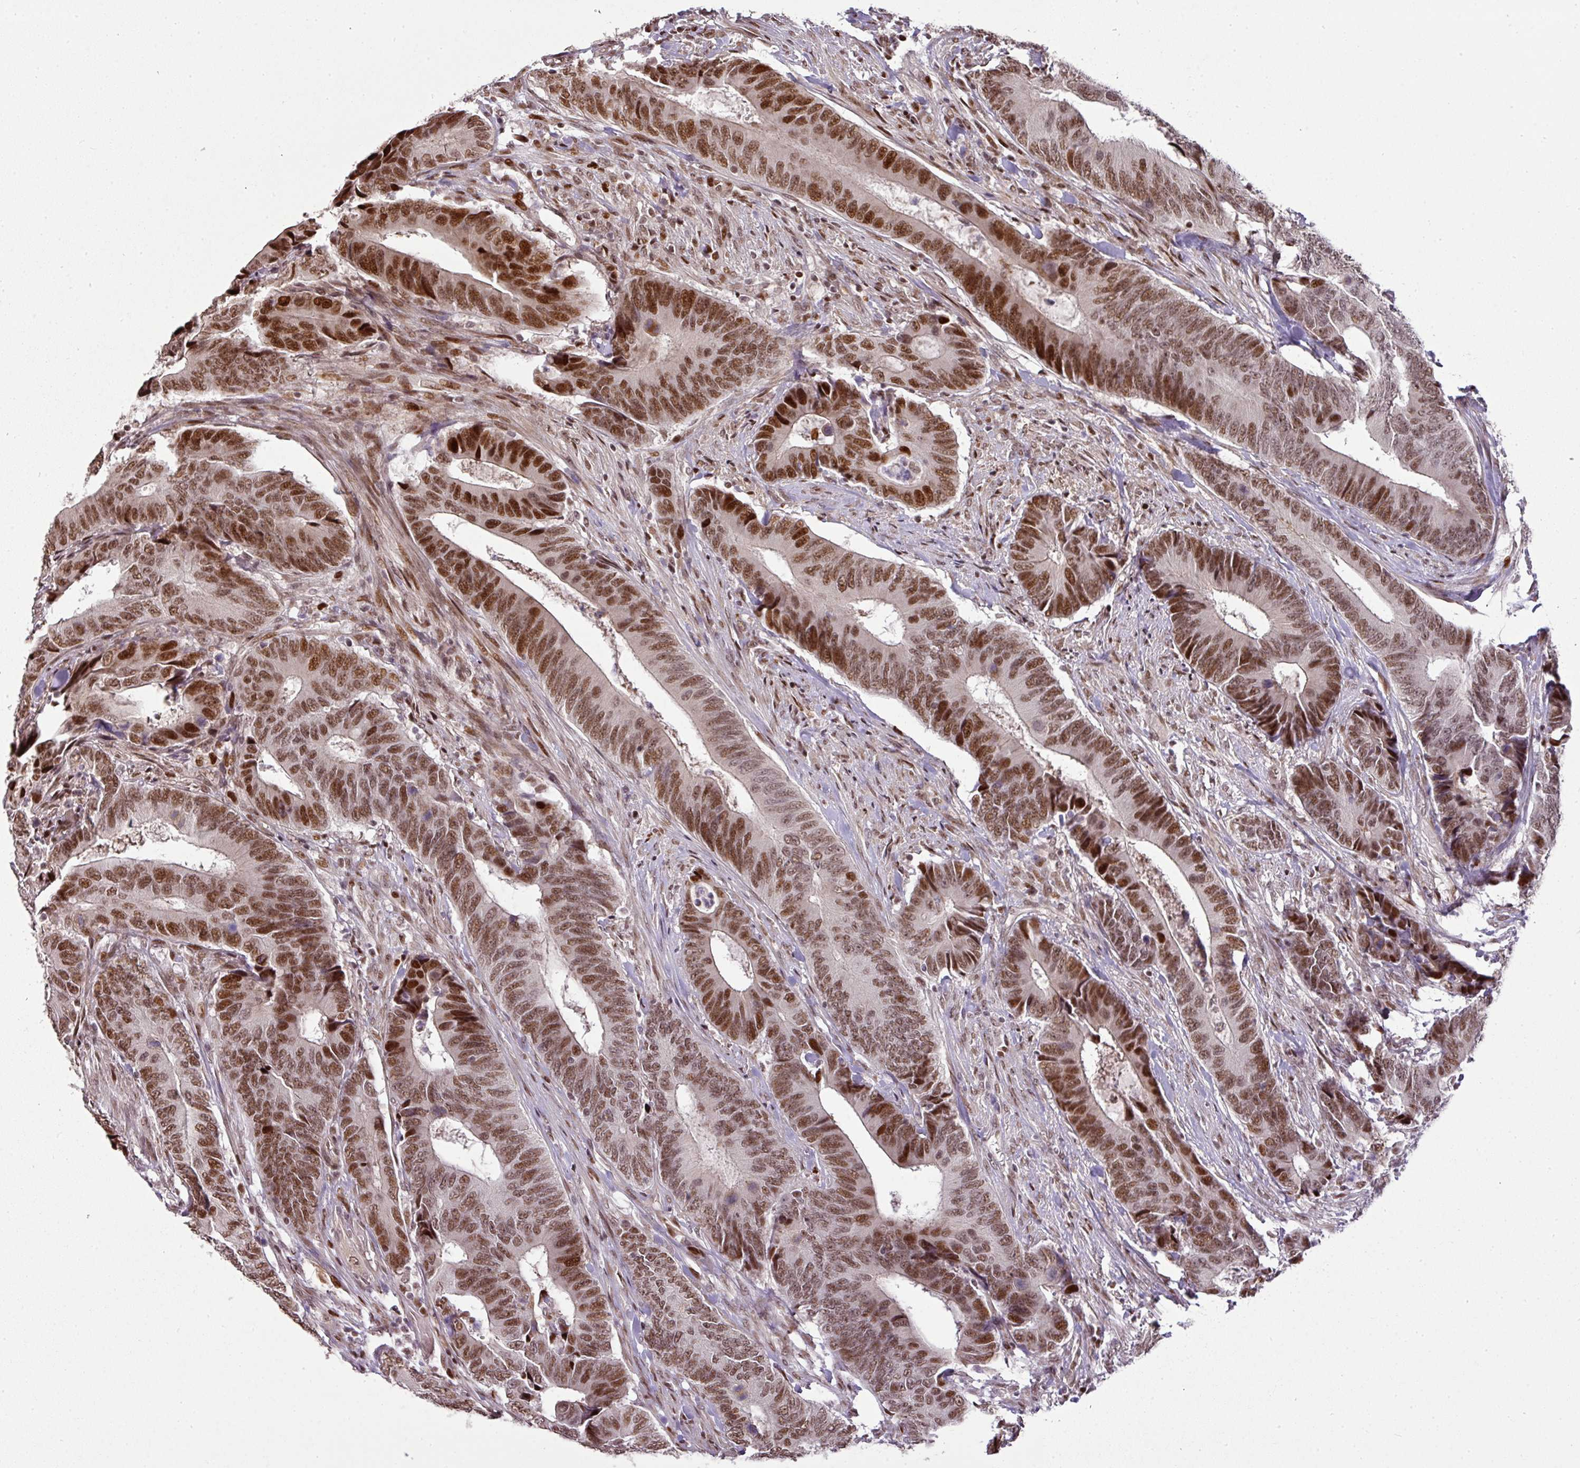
{"staining": {"intensity": "strong", "quantity": ">75%", "location": "nuclear"}, "tissue": "colorectal cancer", "cell_type": "Tumor cells", "image_type": "cancer", "snomed": [{"axis": "morphology", "description": "Adenocarcinoma, NOS"}, {"axis": "topography", "description": "Colon"}], "caption": "The image exhibits immunohistochemical staining of colorectal cancer (adenocarcinoma). There is strong nuclear expression is present in approximately >75% of tumor cells. (DAB IHC, brown staining for protein, blue staining for nuclei).", "gene": "MYSM1", "patient": {"sex": "male", "age": 87}}